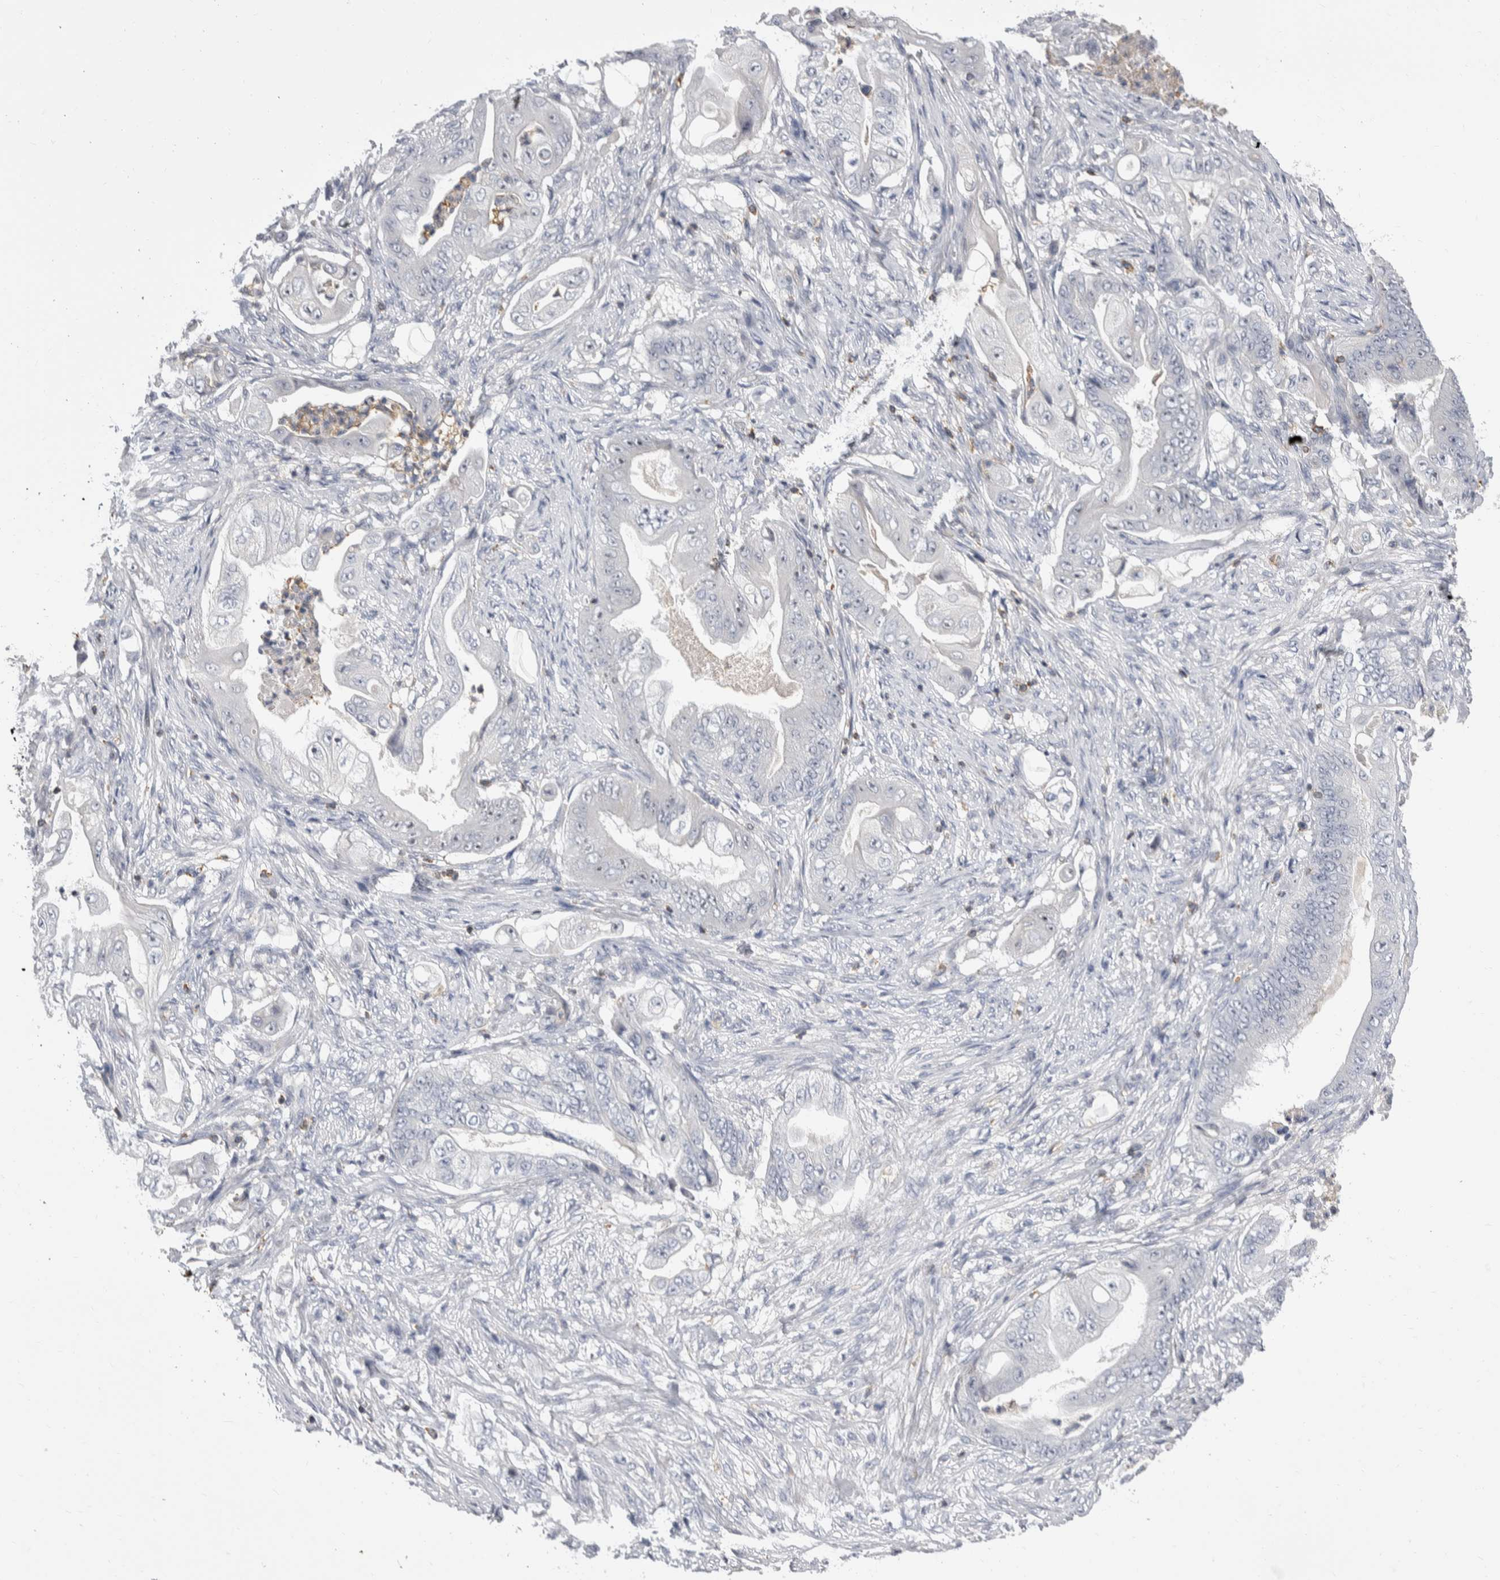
{"staining": {"intensity": "negative", "quantity": "none", "location": "none"}, "tissue": "stomach cancer", "cell_type": "Tumor cells", "image_type": "cancer", "snomed": [{"axis": "morphology", "description": "Adenocarcinoma, NOS"}, {"axis": "topography", "description": "Stomach"}], "caption": "A high-resolution image shows immunohistochemistry staining of stomach adenocarcinoma, which demonstrates no significant expression in tumor cells.", "gene": "CEP295NL", "patient": {"sex": "female", "age": 73}}